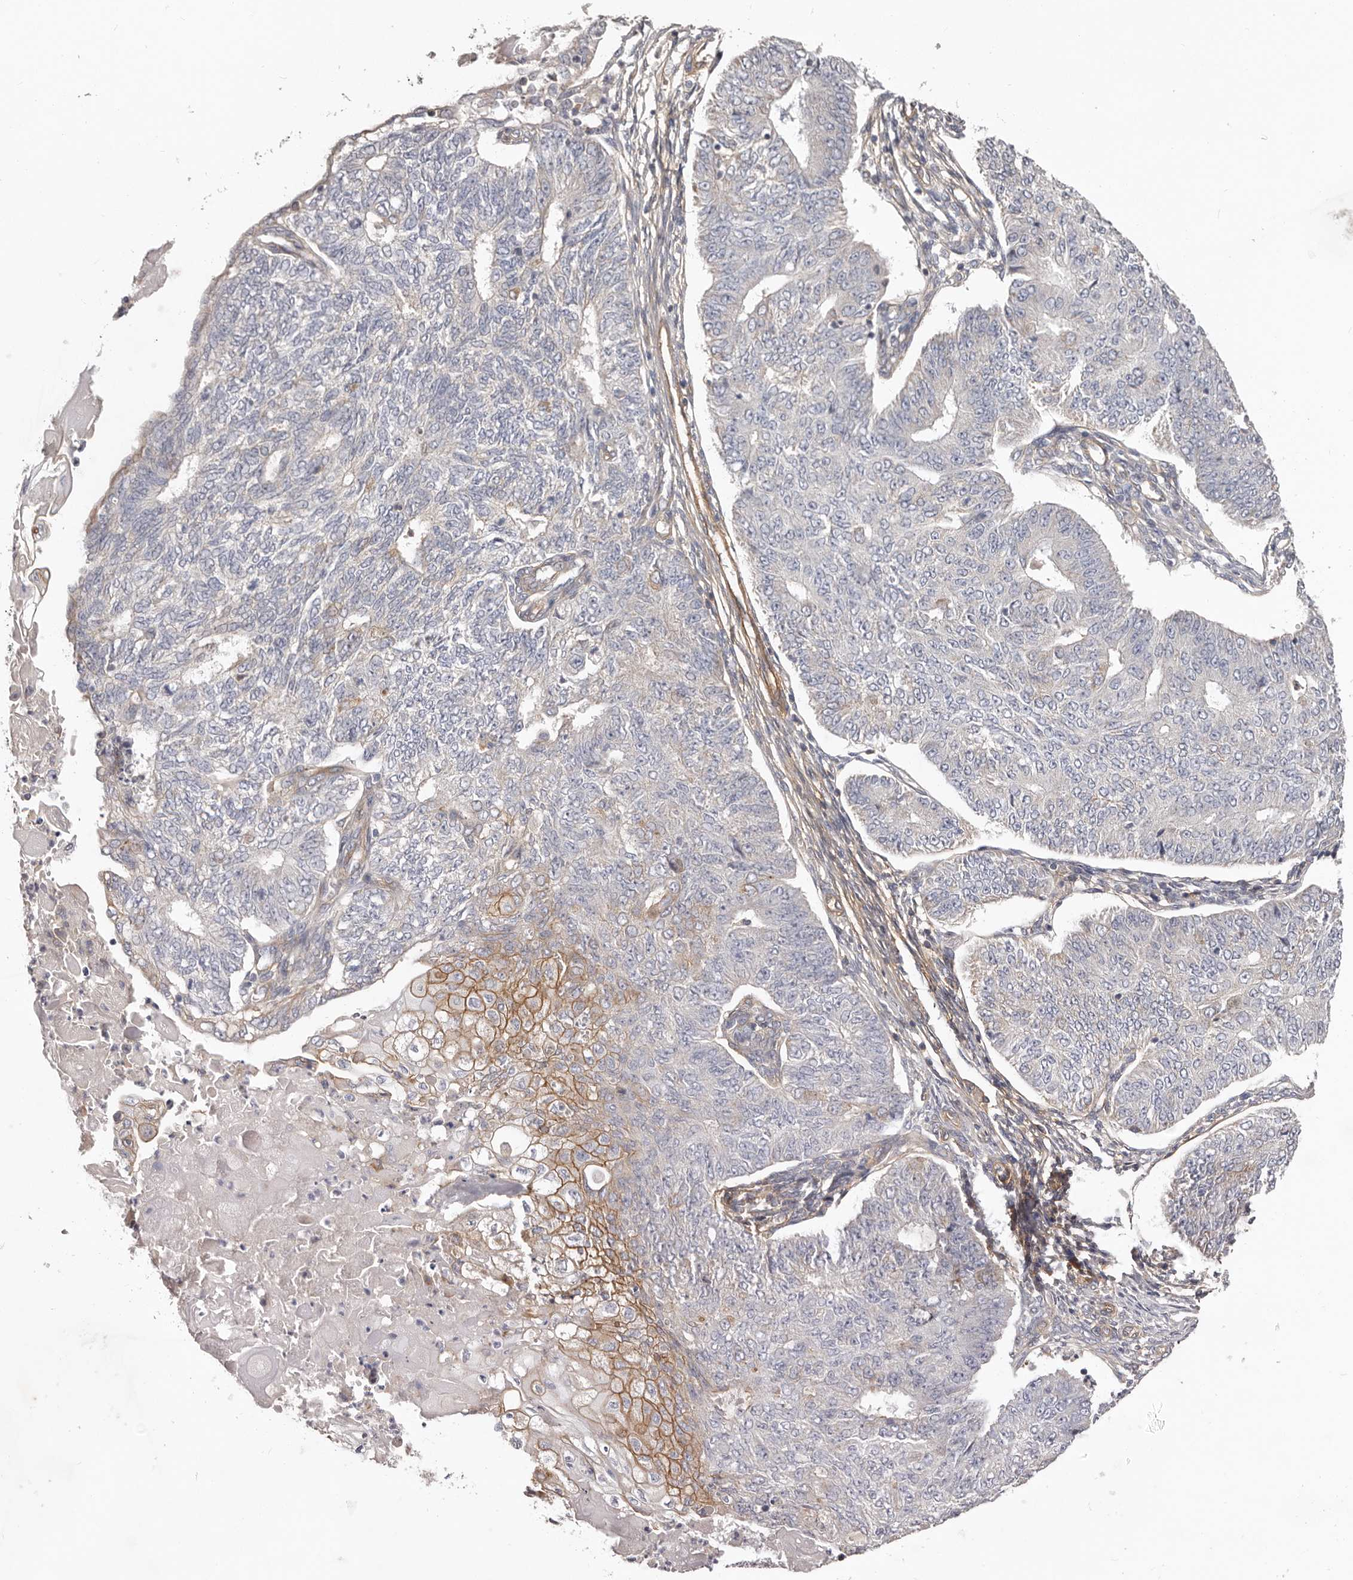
{"staining": {"intensity": "moderate", "quantity": "<25%", "location": "cytoplasmic/membranous"}, "tissue": "endometrial cancer", "cell_type": "Tumor cells", "image_type": "cancer", "snomed": [{"axis": "morphology", "description": "Adenocarcinoma, NOS"}, {"axis": "topography", "description": "Endometrium"}], "caption": "Immunohistochemistry (IHC) of human endometrial adenocarcinoma demonstrates low levels of moderate cytoplasmic/membranous positivity in approximately <25% of tumor cells.", "gene": "DMRT2", "patient": {"sex": "female", "age": 32}}